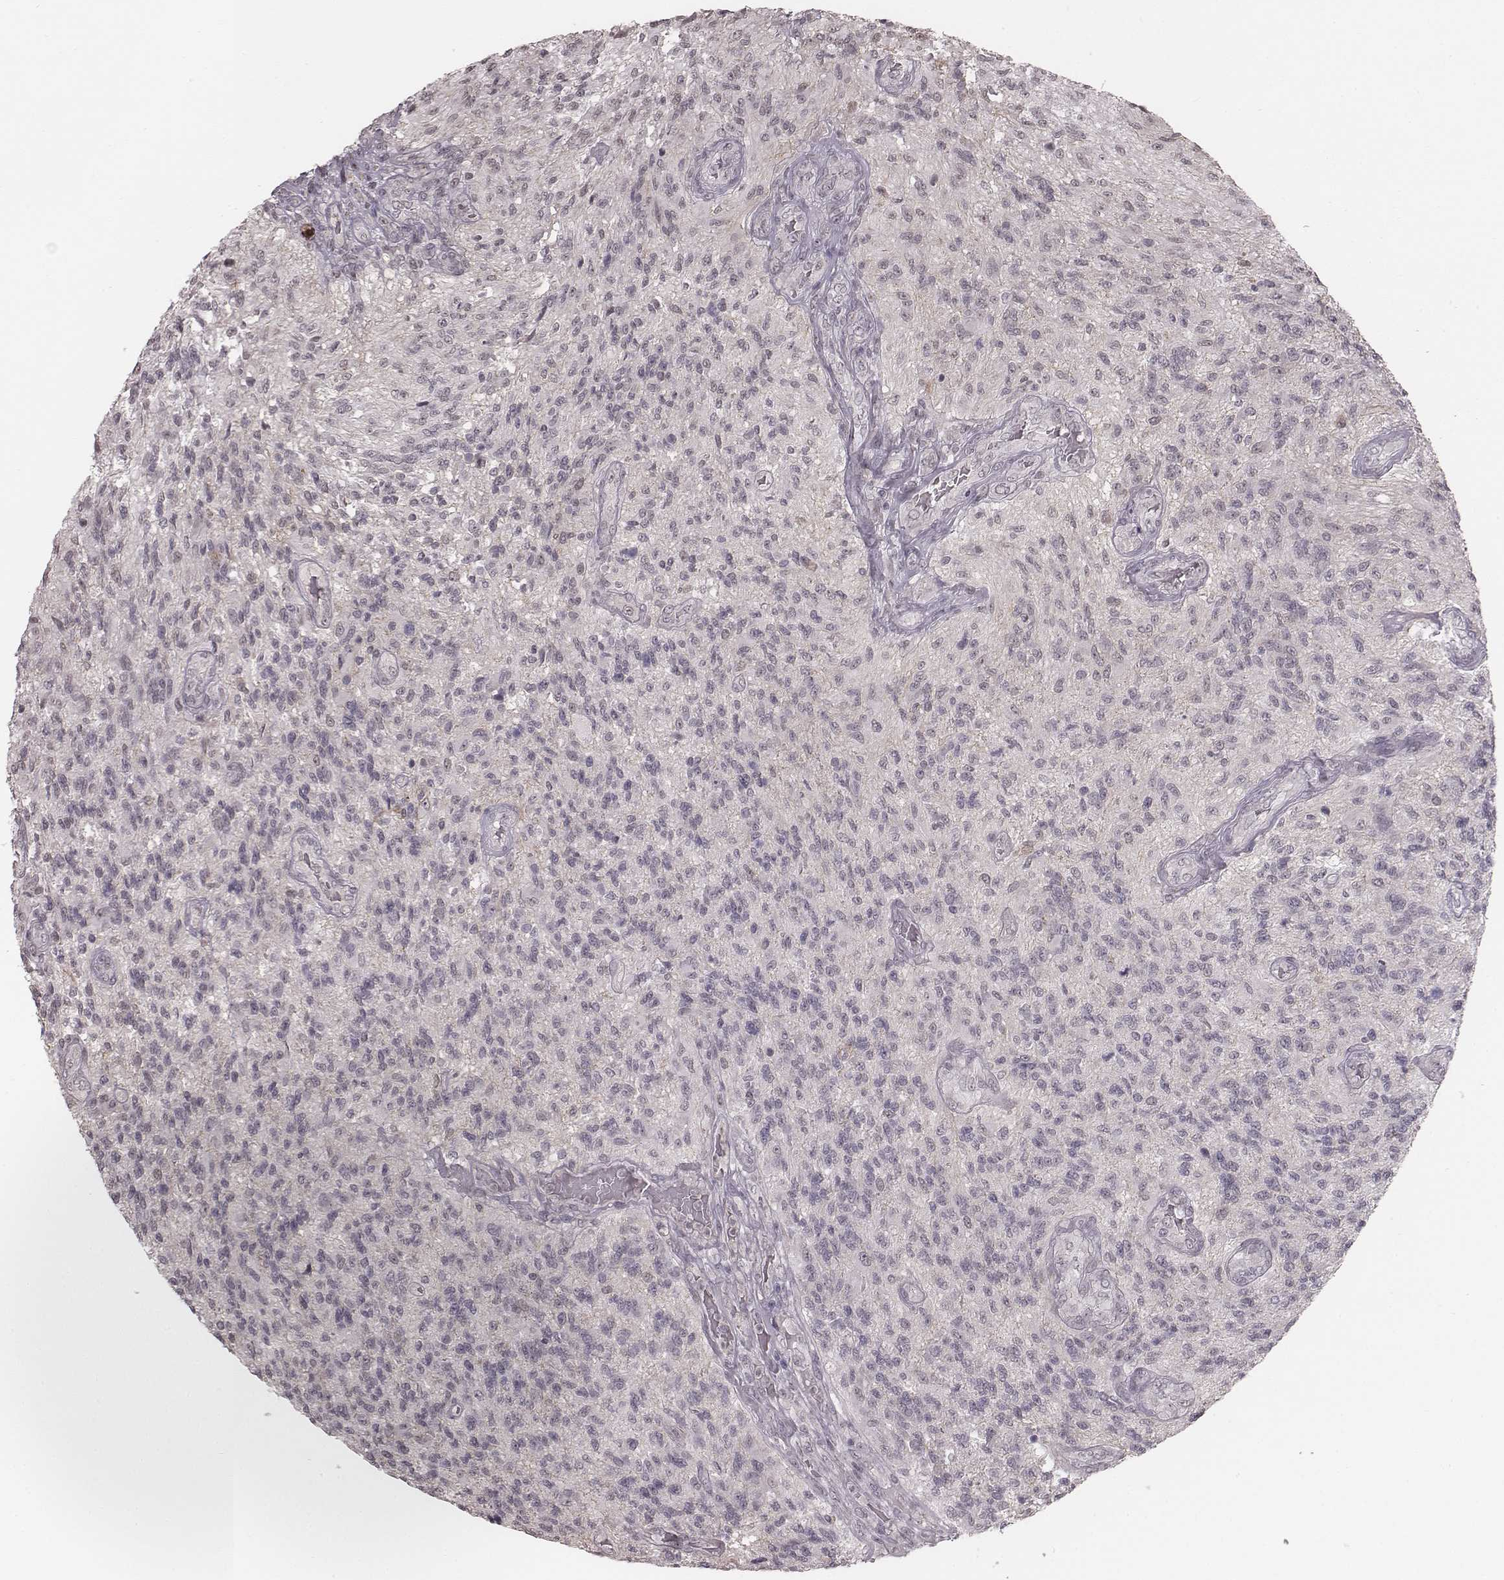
{"staining": {"intensity": "negative", "quantity": "none", "location": "none"}, "tissue": "glioma", "cell_type": "Tumor cells", "image_type": "cancer", "snomed": [{"axis": "morphology", "description": "Glioma, malignant, High grade"}, {"axis": "topography", "description": "Brain"}], "caption": "The histopathology image shows no staining of tumor cells in glioma.", "gene": "RPGRIP1", "patient": {"sex": "male", "age": 56}}